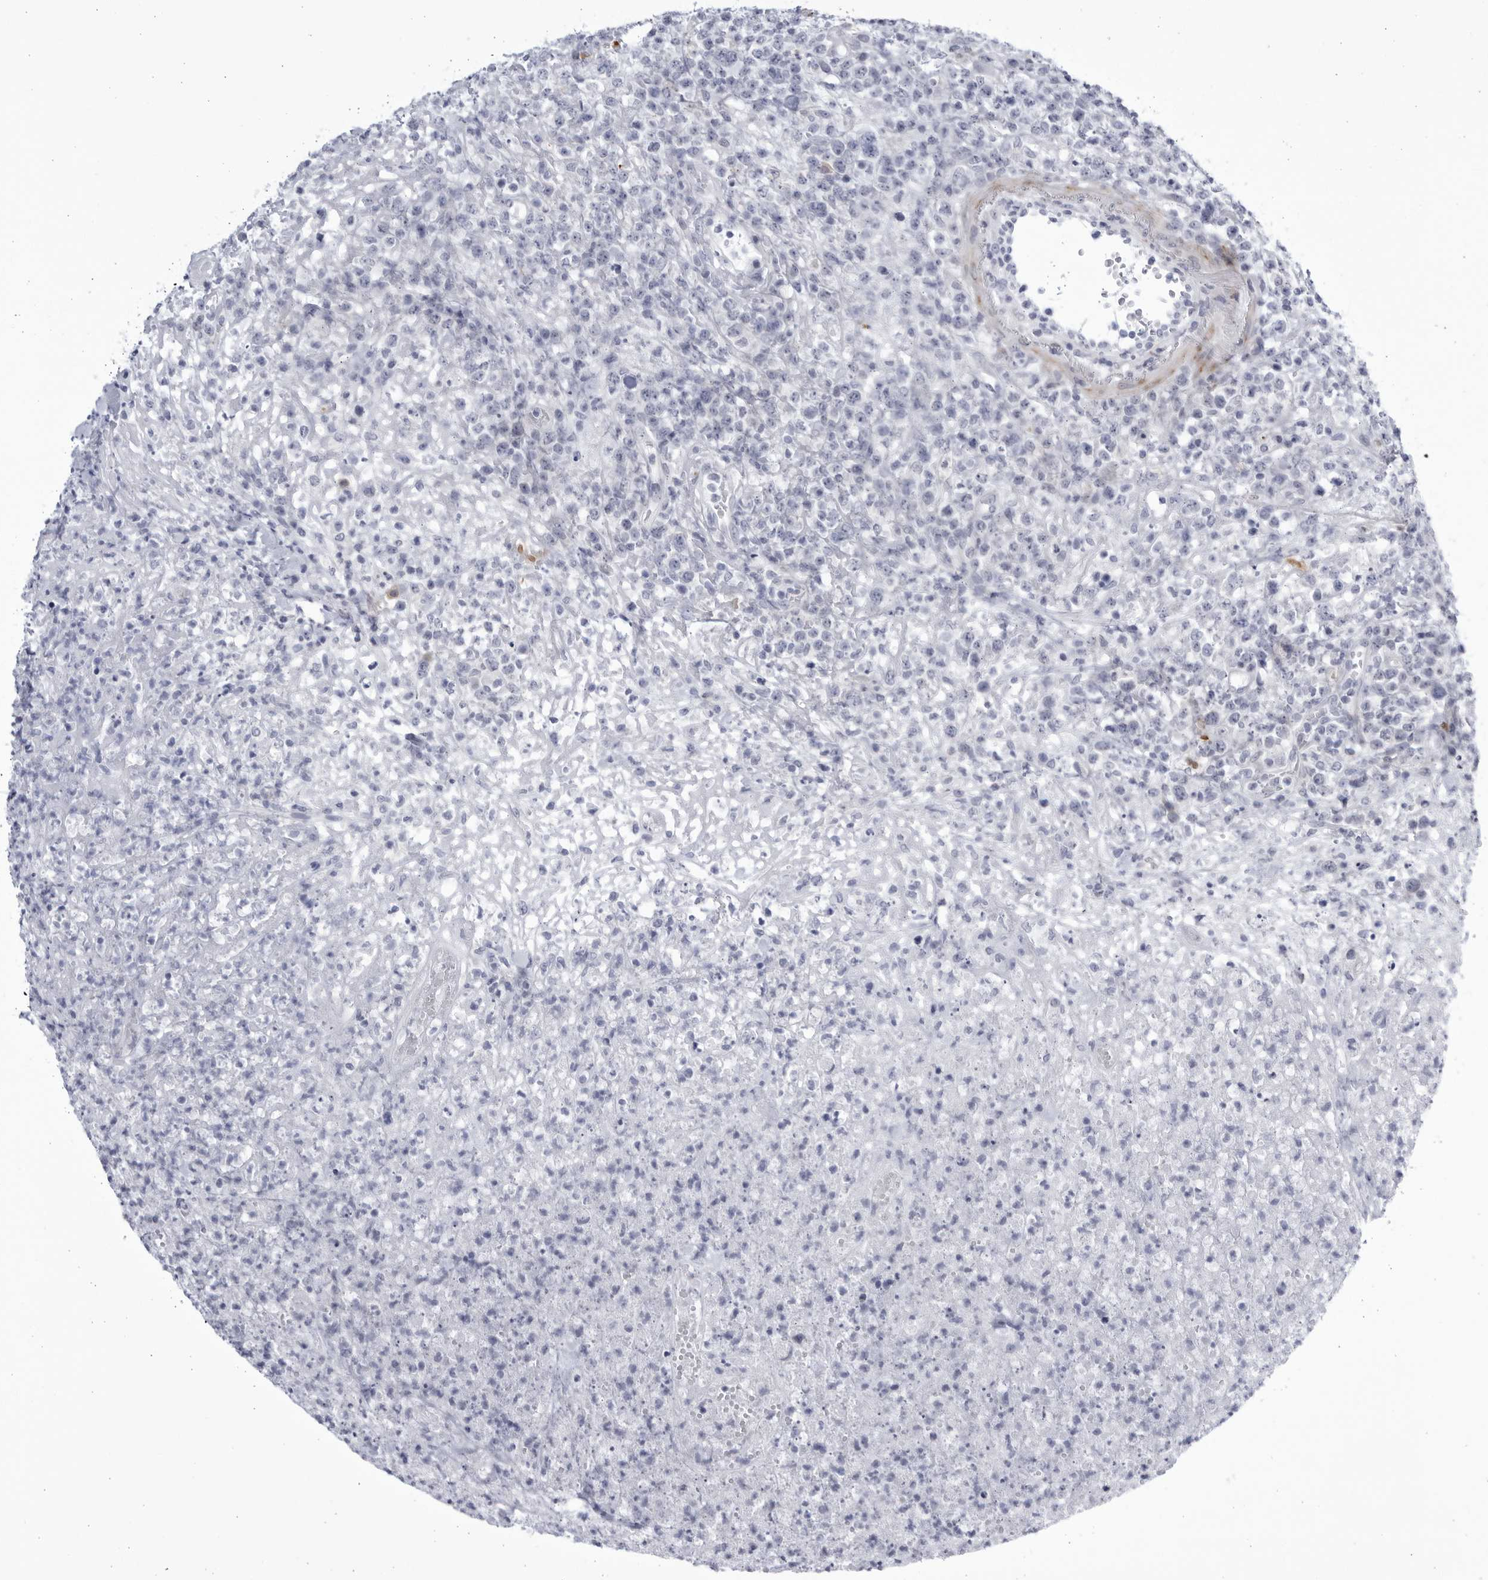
{"staining": {"intensity": "negative", "quantity": "none", "location": "none"}, "tissue": "lymphoma", "cell_type": "Tumor cells", "image_type": "cancer", "snomed": [{"axis": "morphology", "description": "Malignant lymphoma, non-Hodgkin's type, High grade"}, {"axis": "topography", "description": "Colon"}], "caption": "IHC of human lymphoma demonstrates no positivity in tumor cells.", "gene": "CCDC181", "patient": {"sex": "female", "age": 53}}